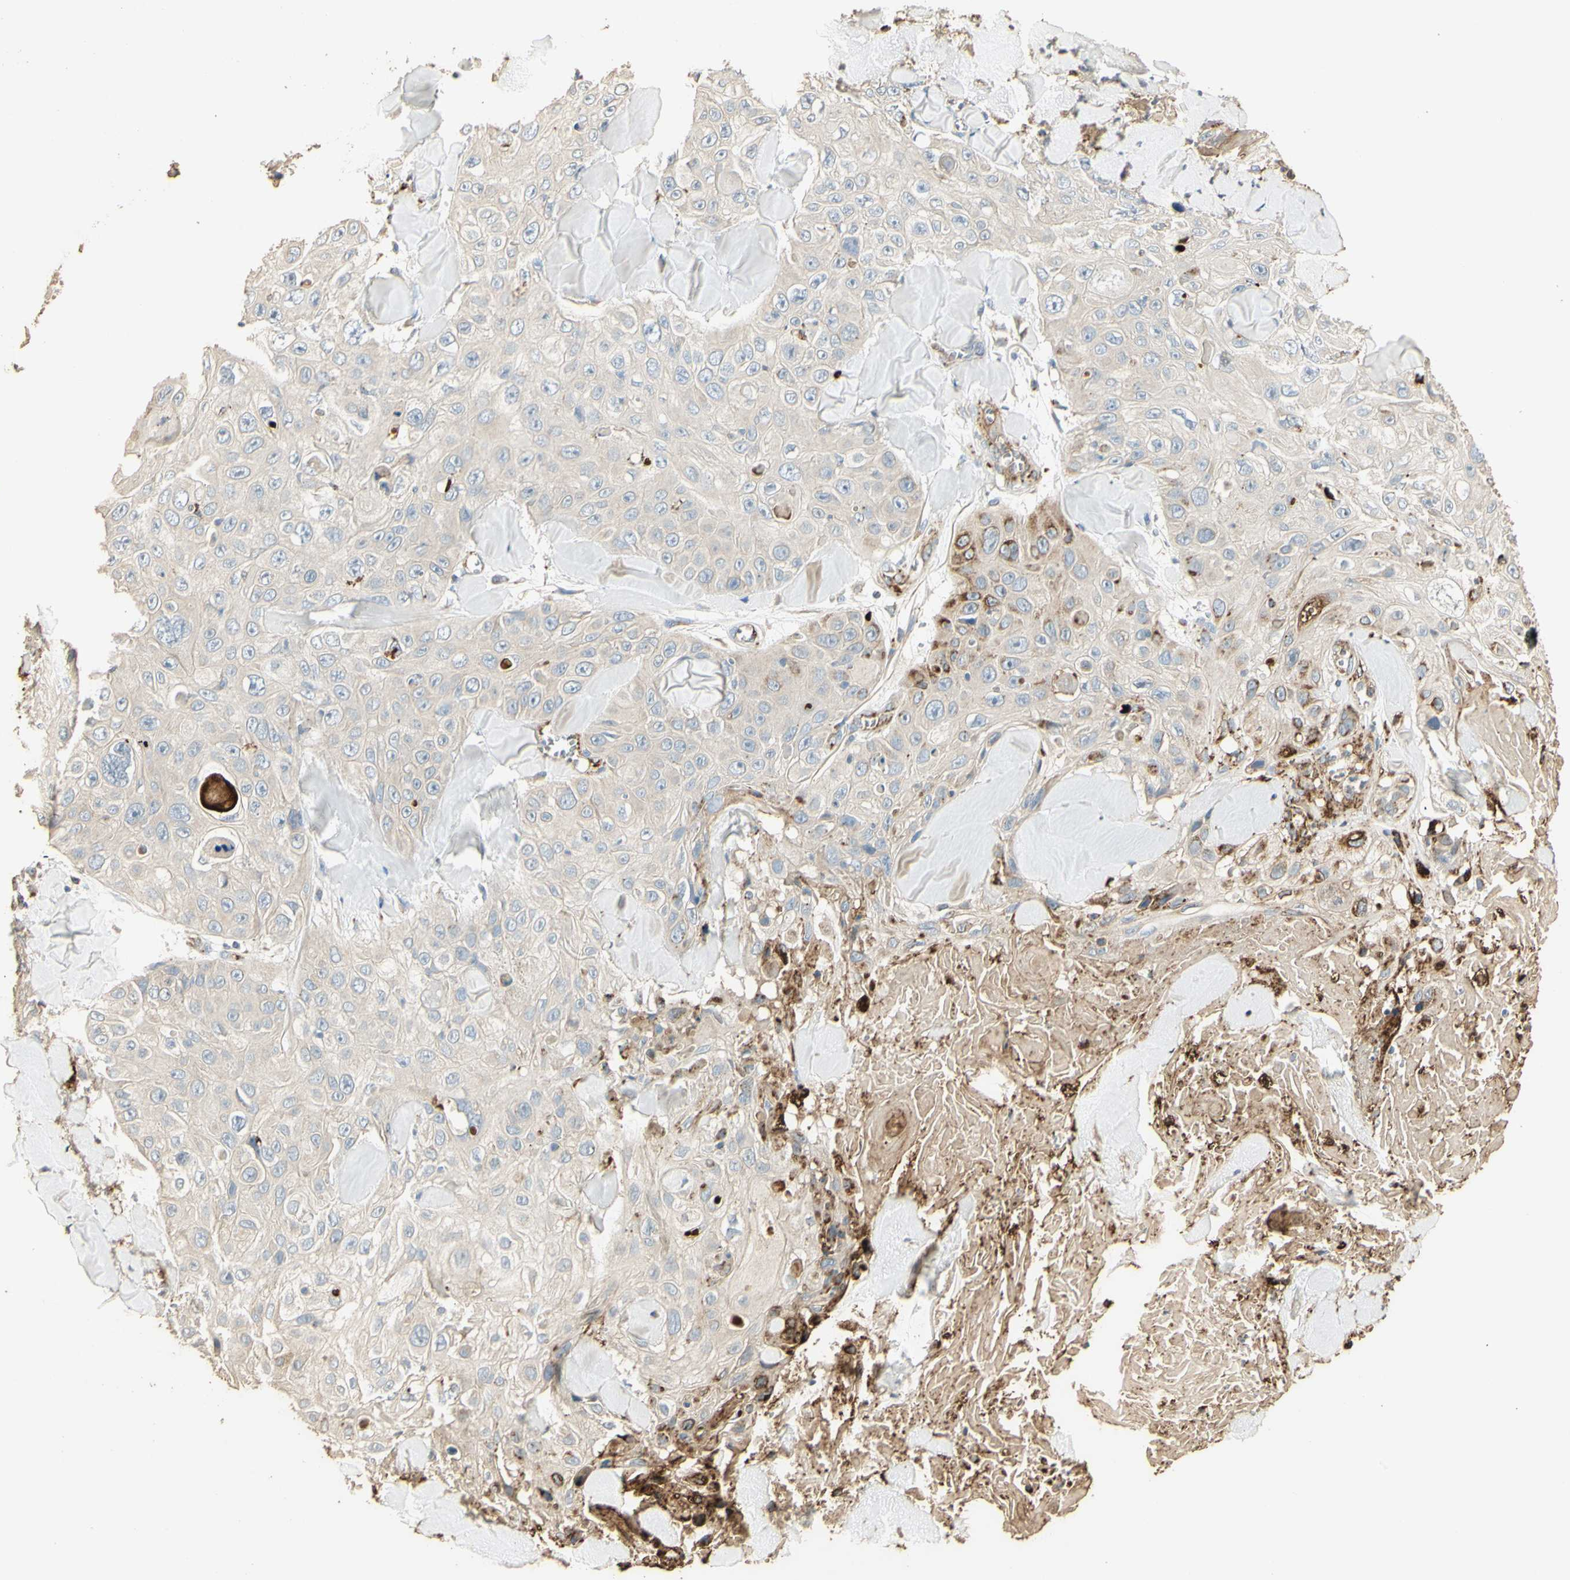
{"staining": {"intensity": "negative", "quantity": "none", "location": "none"}, "tissue": "skin cancer", "cell_type": "Tumor cells", "image_type": "cancer", "snomed": [{"axis": "morphology", "description": "Squamous cell carcinoma, NOS"}, {"axis": "topography", "description": "Skin"}], "caption": "Skin cancer (squamous cell carcinoma) stained for a protein using immunohistochemistry demonstrates no positivity tumor cells.", "gene": "ARHGEF17", "patient": {"sex": "male", "age": 86}}